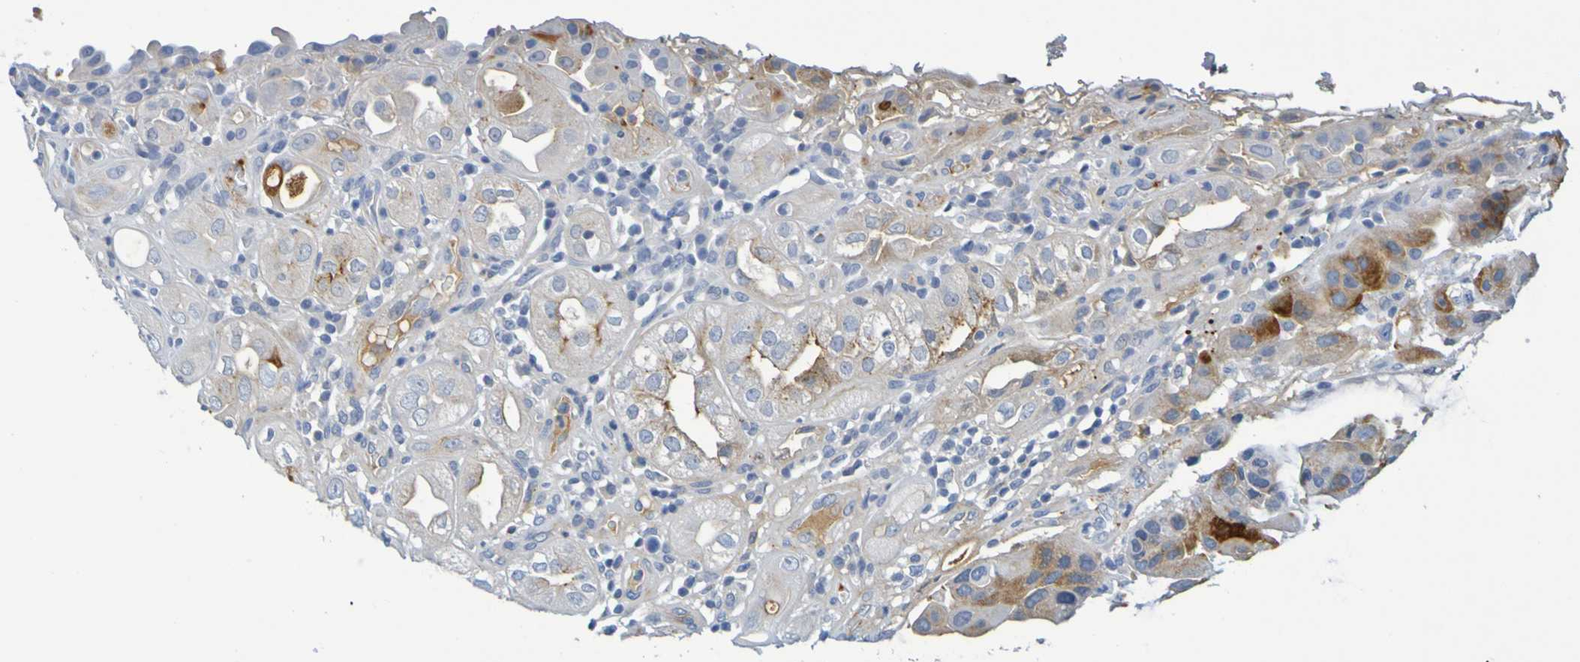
{"staining": {"intensity": "strong", "quantity": "<25%", "location": "cytoplasmic/membranous"}, "tissue": "urothelial cancer", "cell_type": "Tumor cells", "image_type": "cancer", "snomed": [{"axis": "morphology", "description": "Urothelial carcinoma, High grade"}, {"axis": "topography", "description": "Urinary bladder"}], "caption": "High-grade urothelial carcinoma tissue displays strong cytoplasmic/membranous expression in approximately <25% of tumor cells, visualized by immunohistochemistry.", "gene": "IL10", "patient": {"sex": "female", "age": 64}}